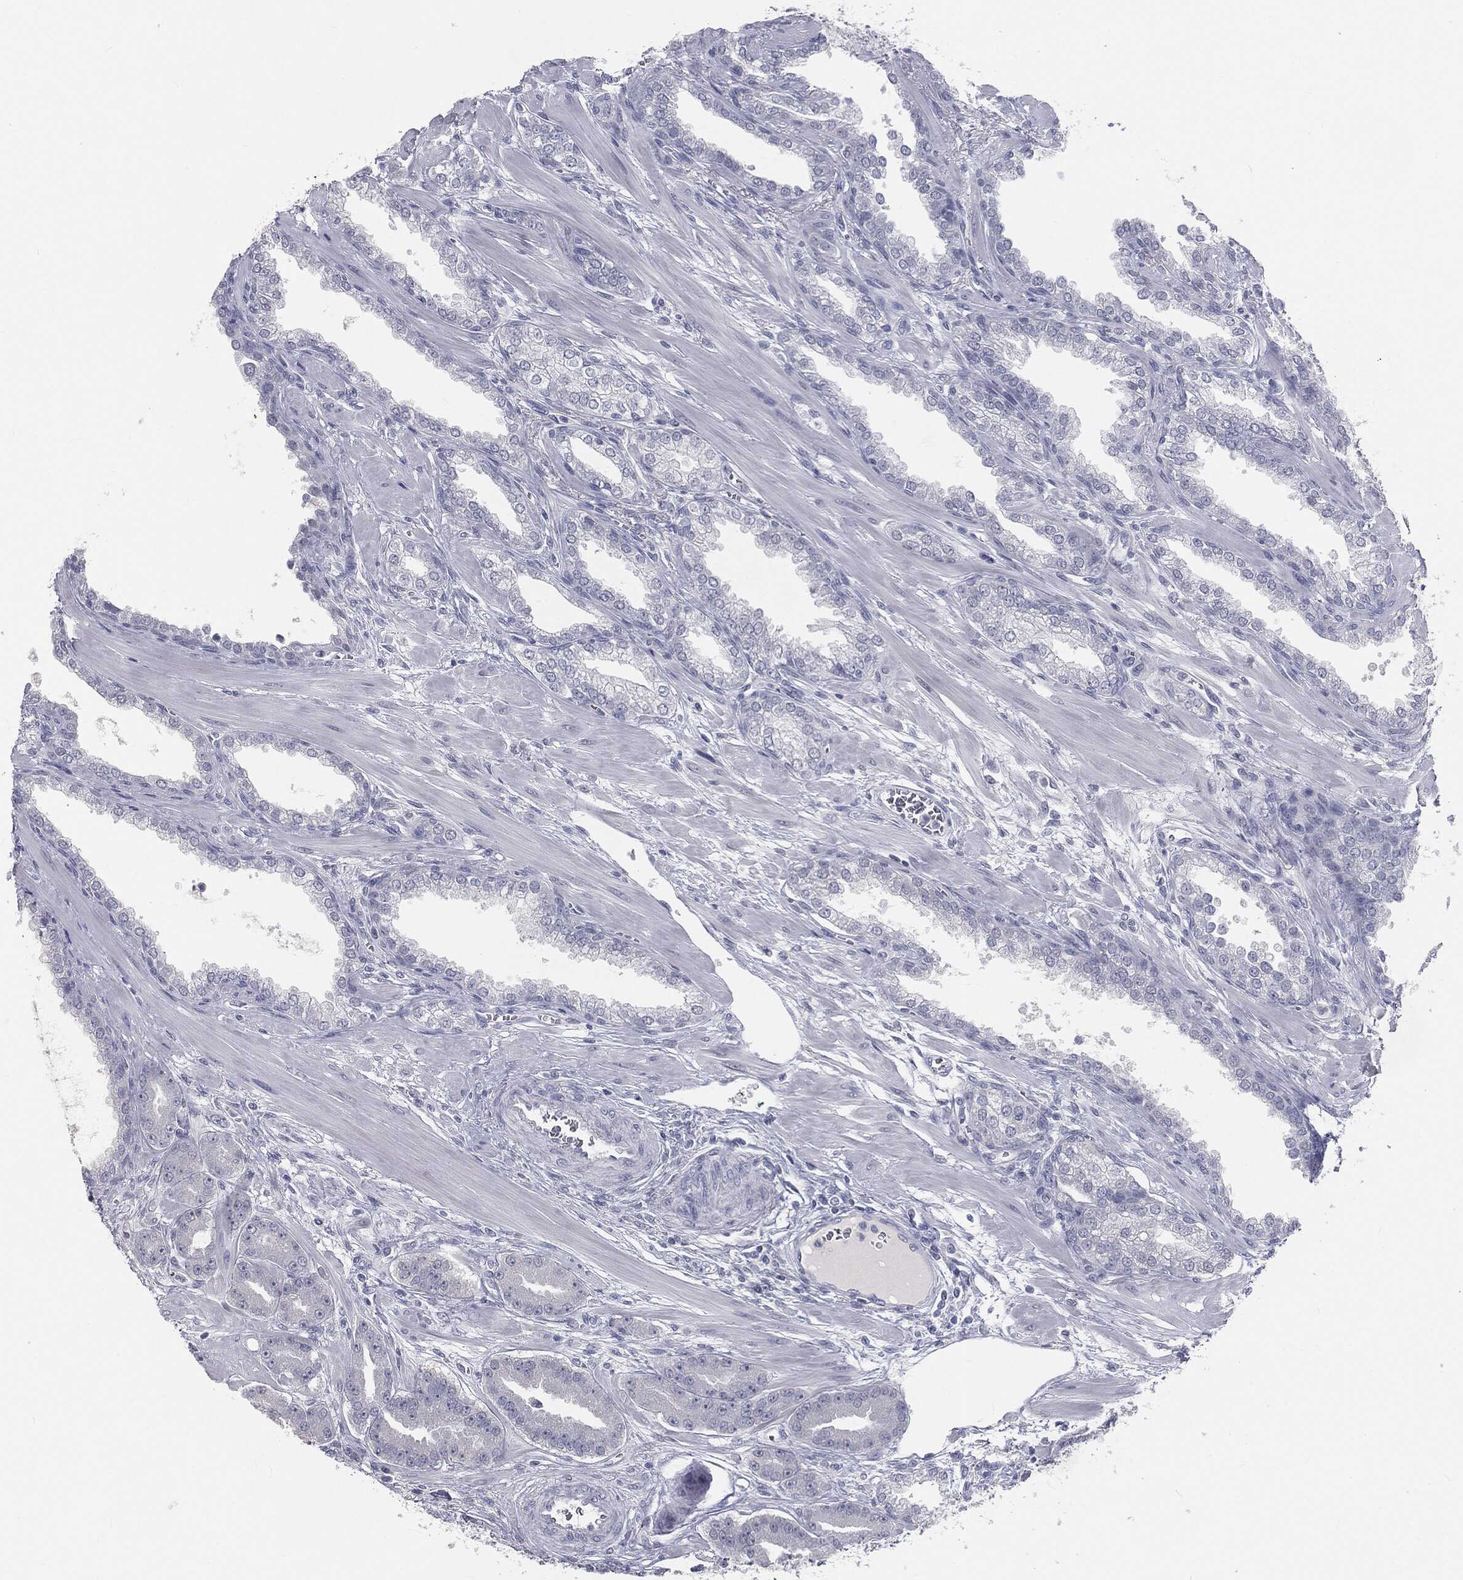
{"staining": {"intensity": "negative", "quantity": "none", "location": "none"}, "tissue": "prostate cancer", "cell_type": "Tumor cells", "image_type": "cancer", "snomed": [{"axis": "morphology", "description": "Adenocarcinoma, High grade"}, {"axis": "topography", "description": "Prostate"}], "caption": "Immunohistochemical staining of adenocarcinoma (high-grade) (prostate) demonstrates no significant staining in tumor cells. The staining was performed using DAB (3,3'-diaminobenzidine) to visualize the protein expression in brown, while the nuclei were stained in blue with hematoxylin (Magnification: 20x).", "gene": "PRAME", "patient": {"sex": "male", "age": 60}}